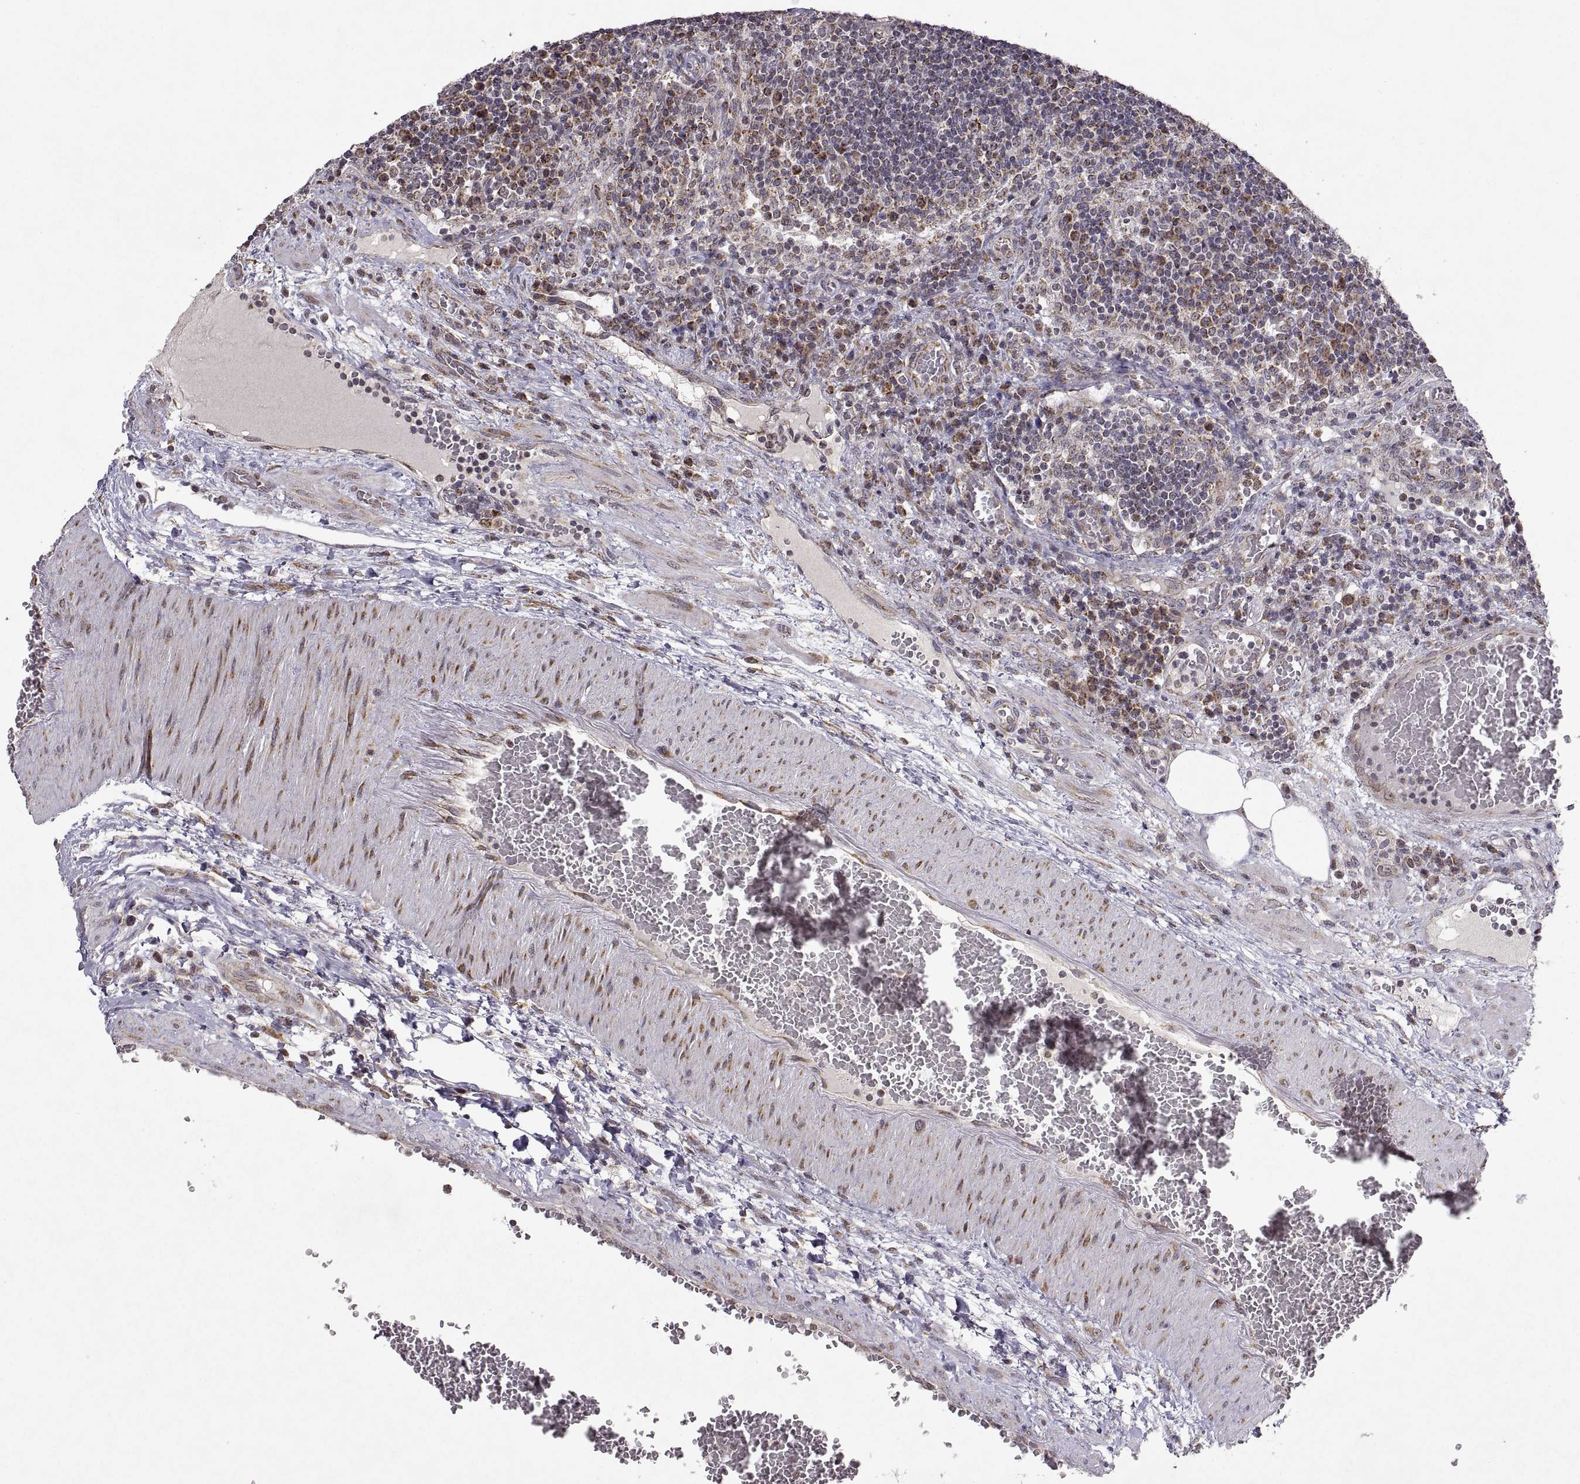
{"staining": {"intensity": "moderate", "quantity": "<25%", "location": "cytoplasmic/membranous"}, "tissue": "lymph node", "cell_type": "Germinal center cells", "image_type": "normal", "snomed": [{"axis": "morphology", "description": "Normal tissue, NOS"}, {"axis": "topography", "description": "Lymph node"}], "caption": "Immunohistochemical staining of unremarkable lymph node reveals low levels of moderate cytoplasmic/membranous staining in approximately <25% of germinal center cells.", "gene": "MANBAL", "patient": {"sex": "male", "age": 63}}